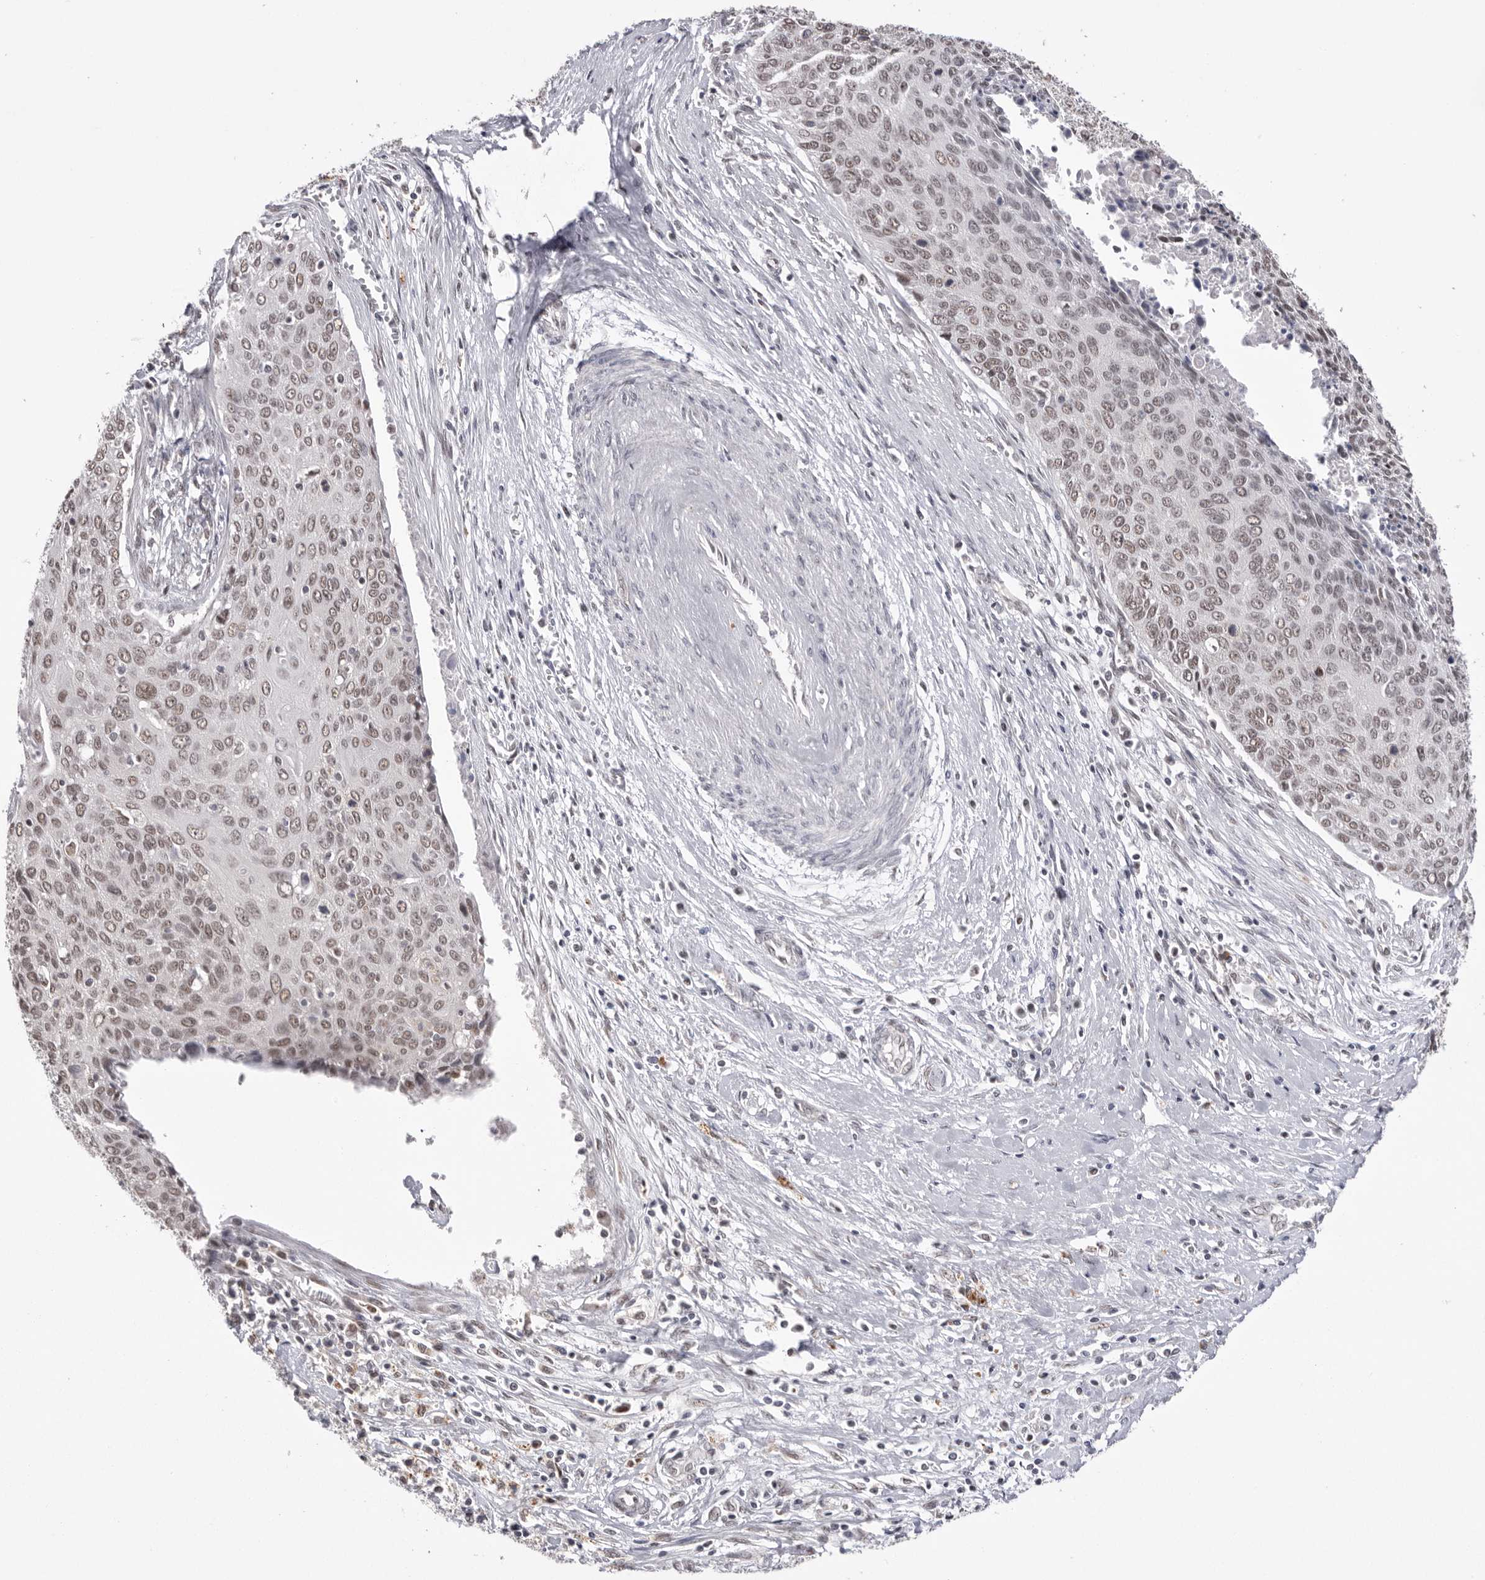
{"staining": {"intensity": "moderate", "quantity": ">75%", "location": "nuclear"}, "tissue": "cervical cancer", "cell_type": "Tumor cells", "image_type": "cancer", "snomed": [{"axis": "morphology", "description": "Squamous cell carcinoma, NOS"}, {"axis": "topography", "description": "Cervix"}], "caption": "A medium amount of moderate nuclear expression is appreciated in about >75% of tumor cells in cervical squamous cell carcinoma tissue. Ihc stains the protein of interest in brown and the nuclei are stained blue.", "gene": "BCLAF3", "patient": {"sex": "female", "age": 55}}